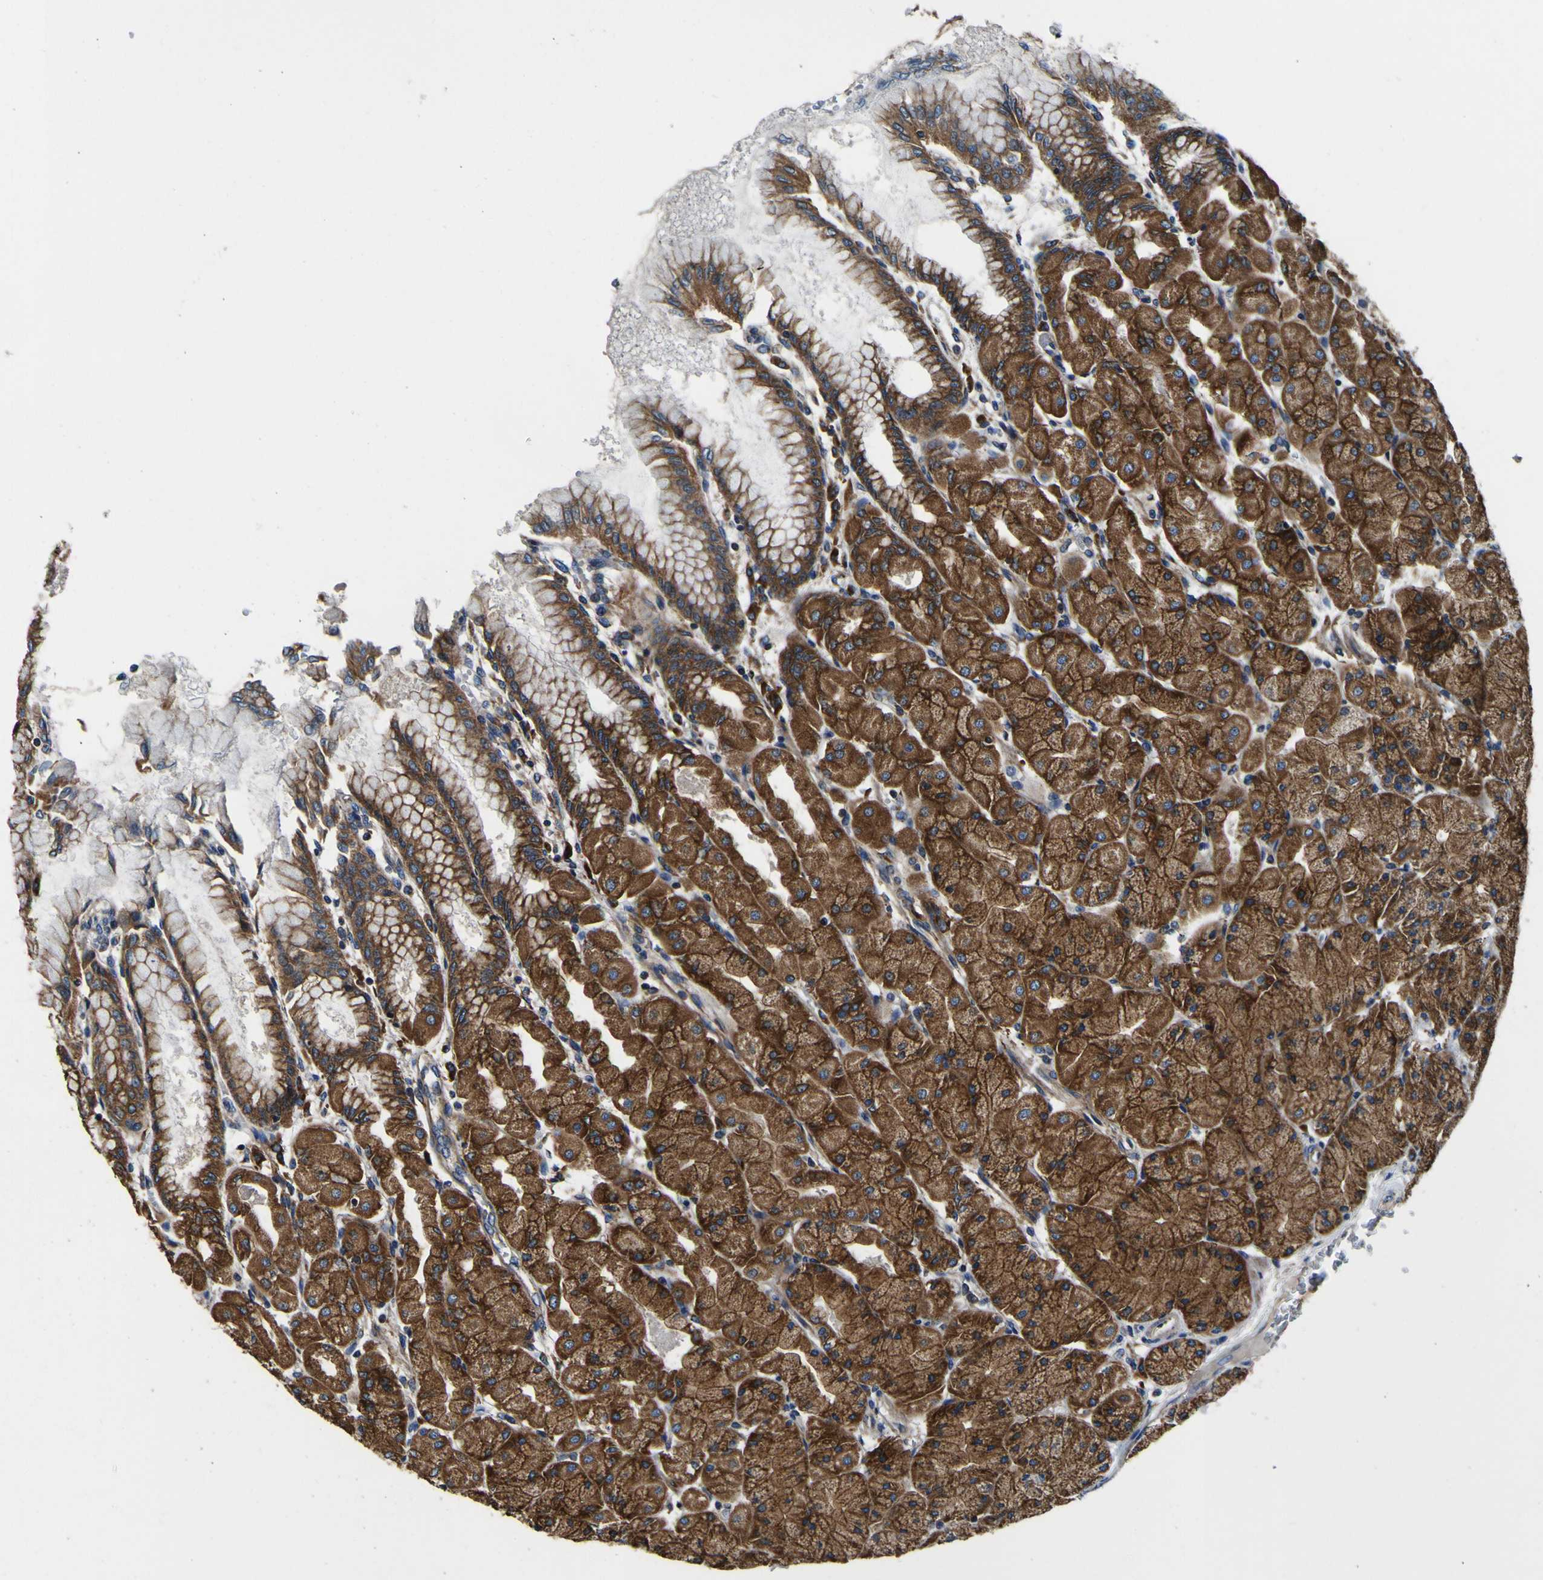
{"staining": {"intensity": "strong", "quantity": ">75%", "location": "cytoplasmic/membranous"}, "tissue": "stomach", "cell_type": "Glandular cells", "image_type": "normal", "snomed": [{"axis": "morphology", "description": "Normal tissue, NOS"}, {"axis": "topography", "description": "Stomach, upper"}], "caption": "The photomicrograph demonstrates immunohistochemical staining of benign stomach. There is strong cytoplasmic/membranous staining is identified in approximately >75% of glandular cells.", "gene": "INPP5A", "patient": {"sex": "female", "age": 56}}